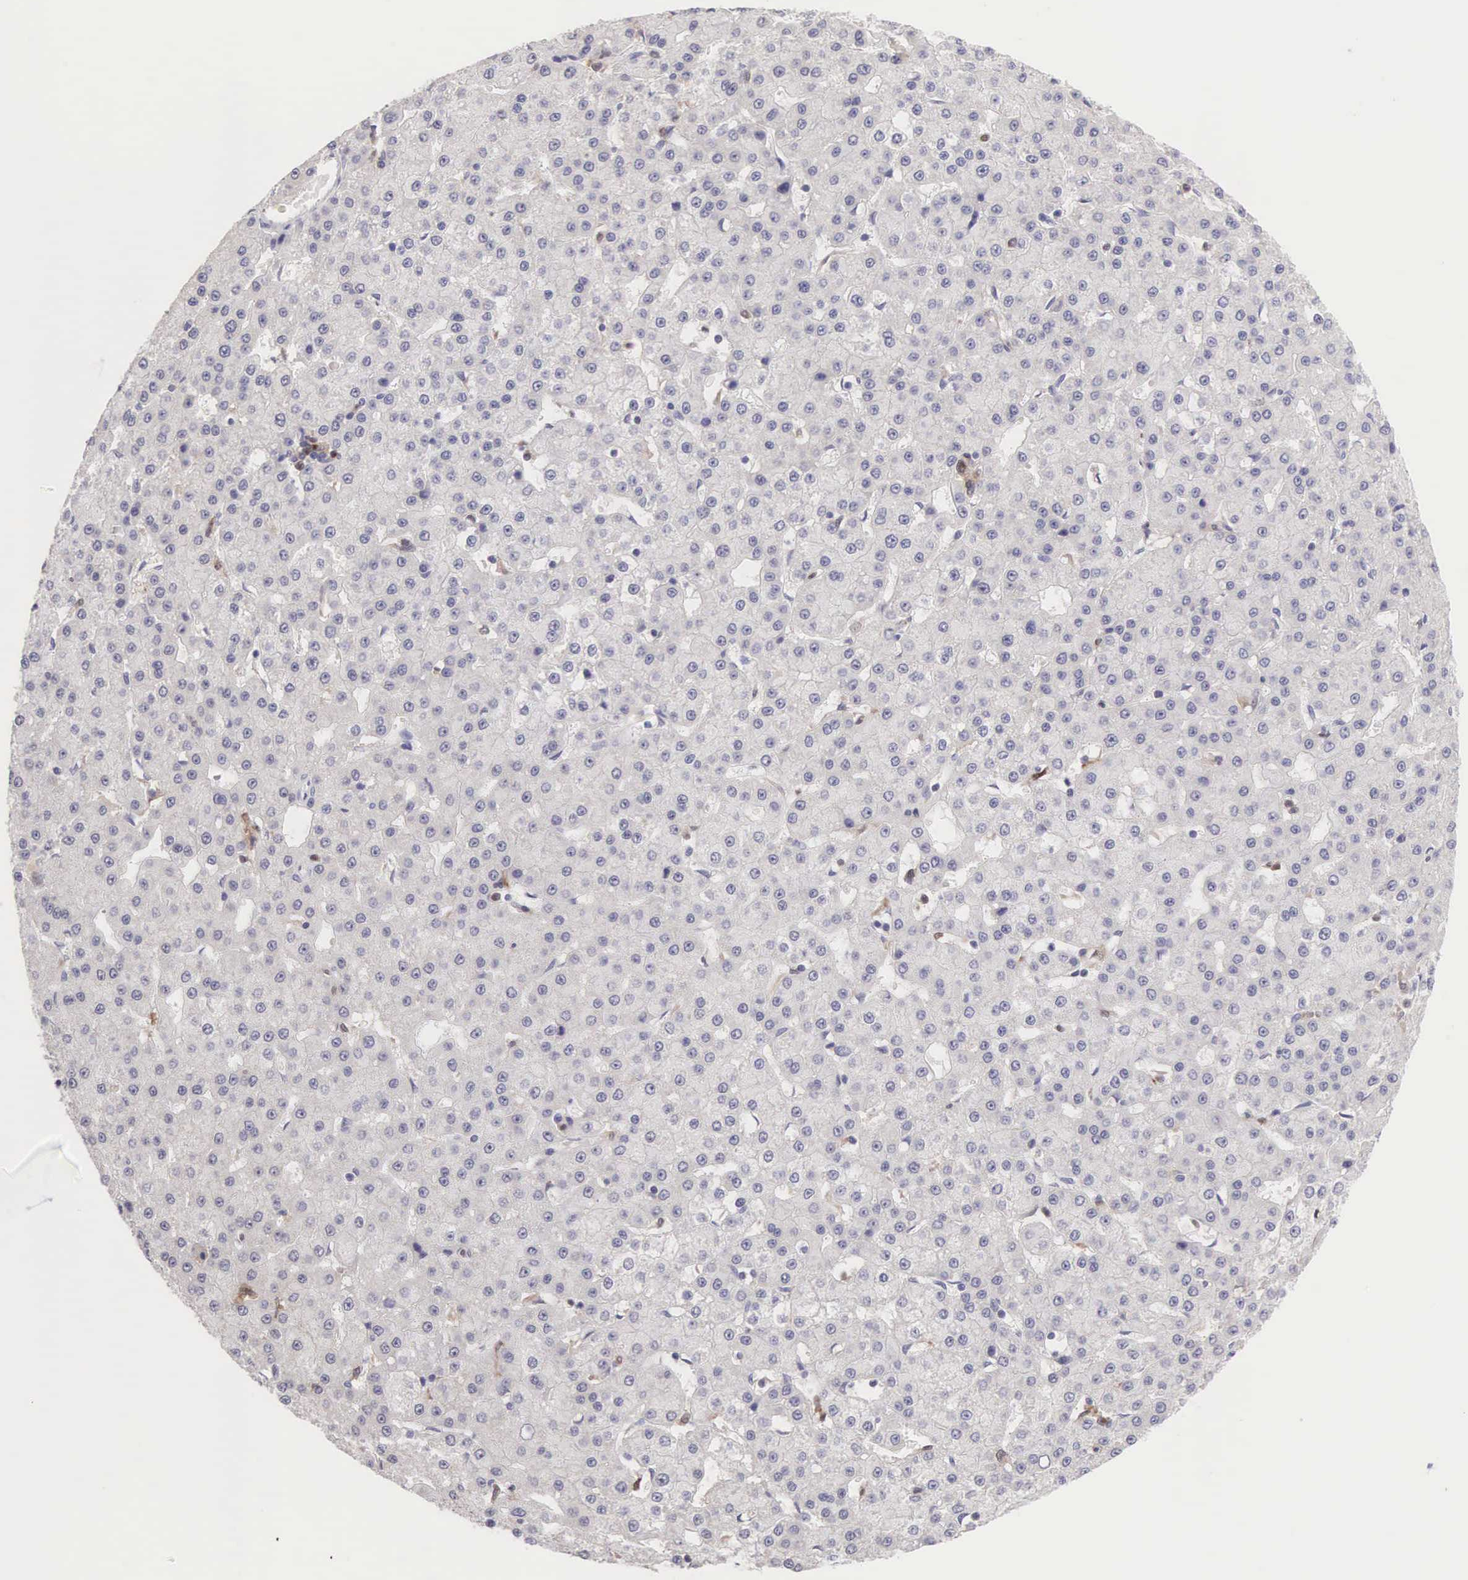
{"staining": {"intensity": "negative", "quantity": "none", "location": "none"}, "tissue": "liver cancer", "cell_type": "Tumor cells", "image_type": "cancer", "snomed": [{"axis": "morphology", "description": "Carcinoma, Hepatocellular, NOS"}, {"axis": "topography", "description": "Liver"}], "caption": "Tumor cells show no significant protein staining in liver cancer.", "gene": "GRK3", "patient": {"sex": "male", "age": 47}}